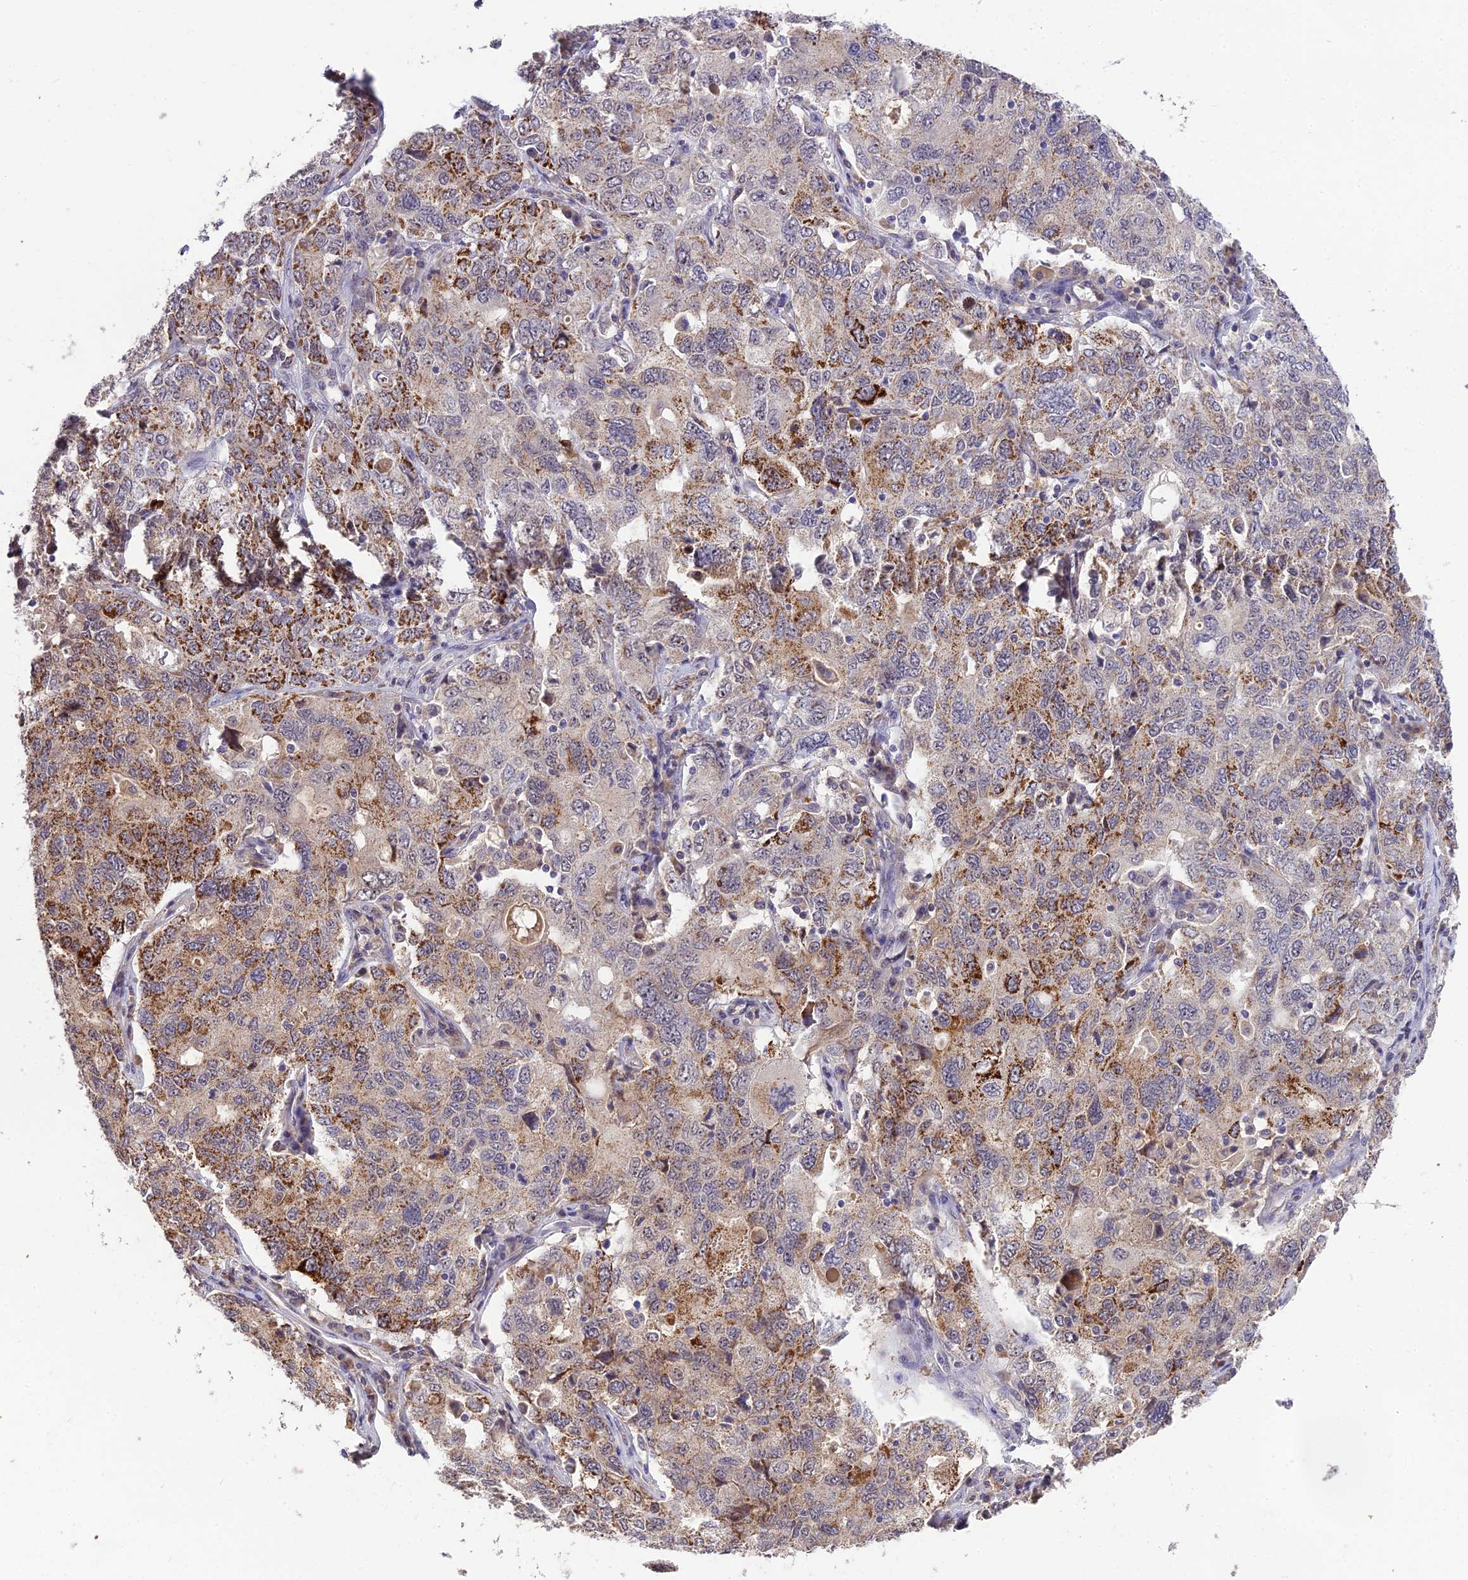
{"staining": {"intensity": "moderate", "quantity": "25%-75%", "location": "cytoplasmic/membranous"}, "tissue": "ovarian cancer", "cell_type": "Tumor cells", "image_type": "cancer", "snomed": [{"axis": "morphology", "description": "Carcinoma, endometroid"}, {"axis": "topography", "description": "Ovary"}], "caption": "Immunohistochemical staining of human ovarian cancer reveals medium levels of moderate cytoplasmic/membranous protein expression in about 25%-75% of tumor cells.", "gene": "ZNF333", "patient": {"sex": "female", "age": 62}}